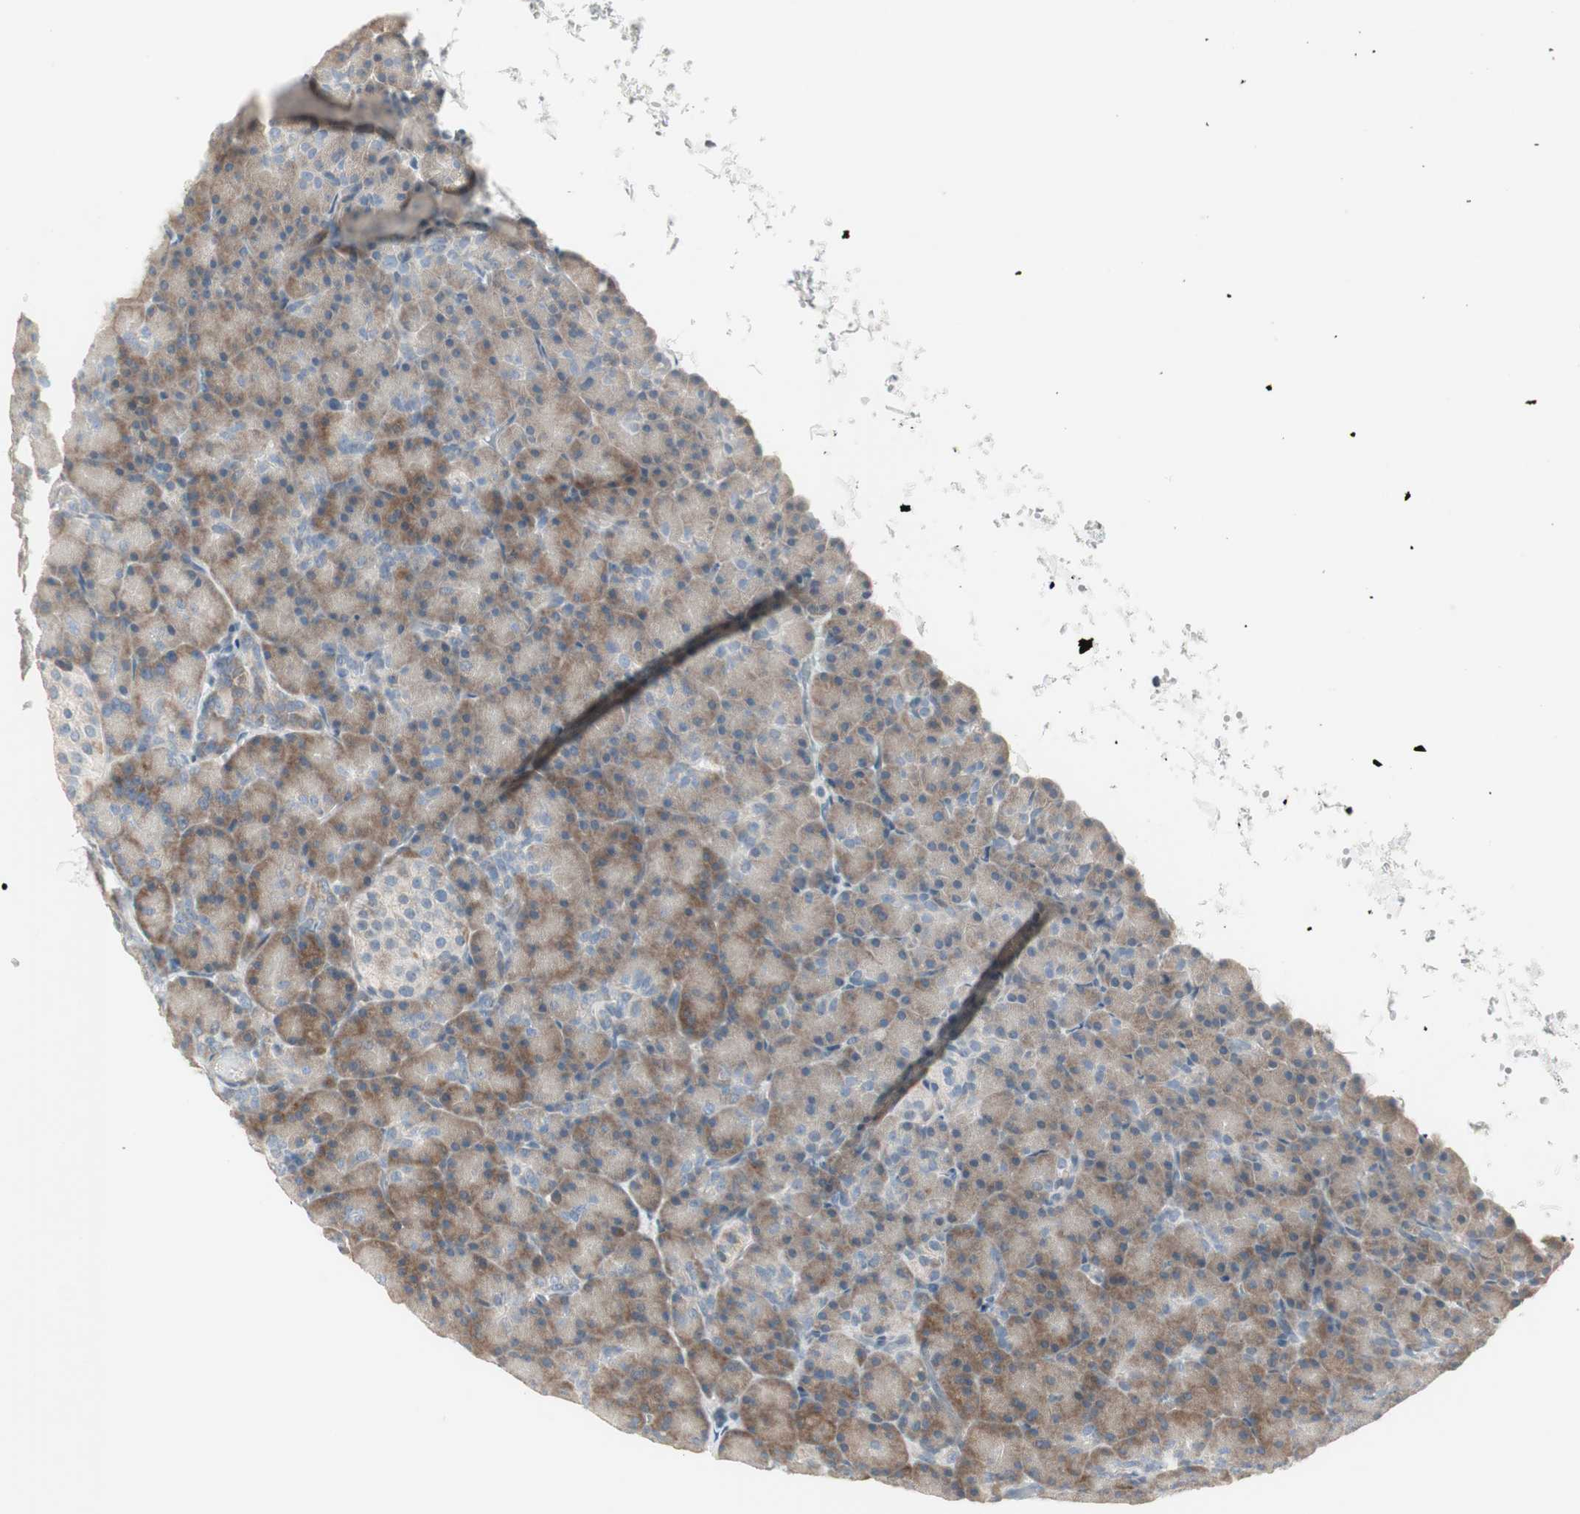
{"staining": {"intensity": "moderate", "quantity": ">75%", "location": "cytoplasmic/membranous"}, "tissue": "pancreas", "cell_type": "Exocrine glandular cells", "image_type": "normal", "snomed": [{"axis": "morphology", "description": "Normal tissue, NOS"}, {"axis": "topography", "description": "Pancreas"}], "caption": "Immunohistochemistry staining of benign pancreas, which reveals medium levels of moderate cytoplasmic/membranous staining in approximately >75% of exocrine glandular cells indicating moderate cytoplasmic/membranous protein staining. The staining was performed using DAB (3,3'-diaminobenzidine) (brown) for protein detection and nuclei were counterstained in hematoxylin (blue).", "gene": "PDZK1", "patient": {"sex": "female", "age": 43}}